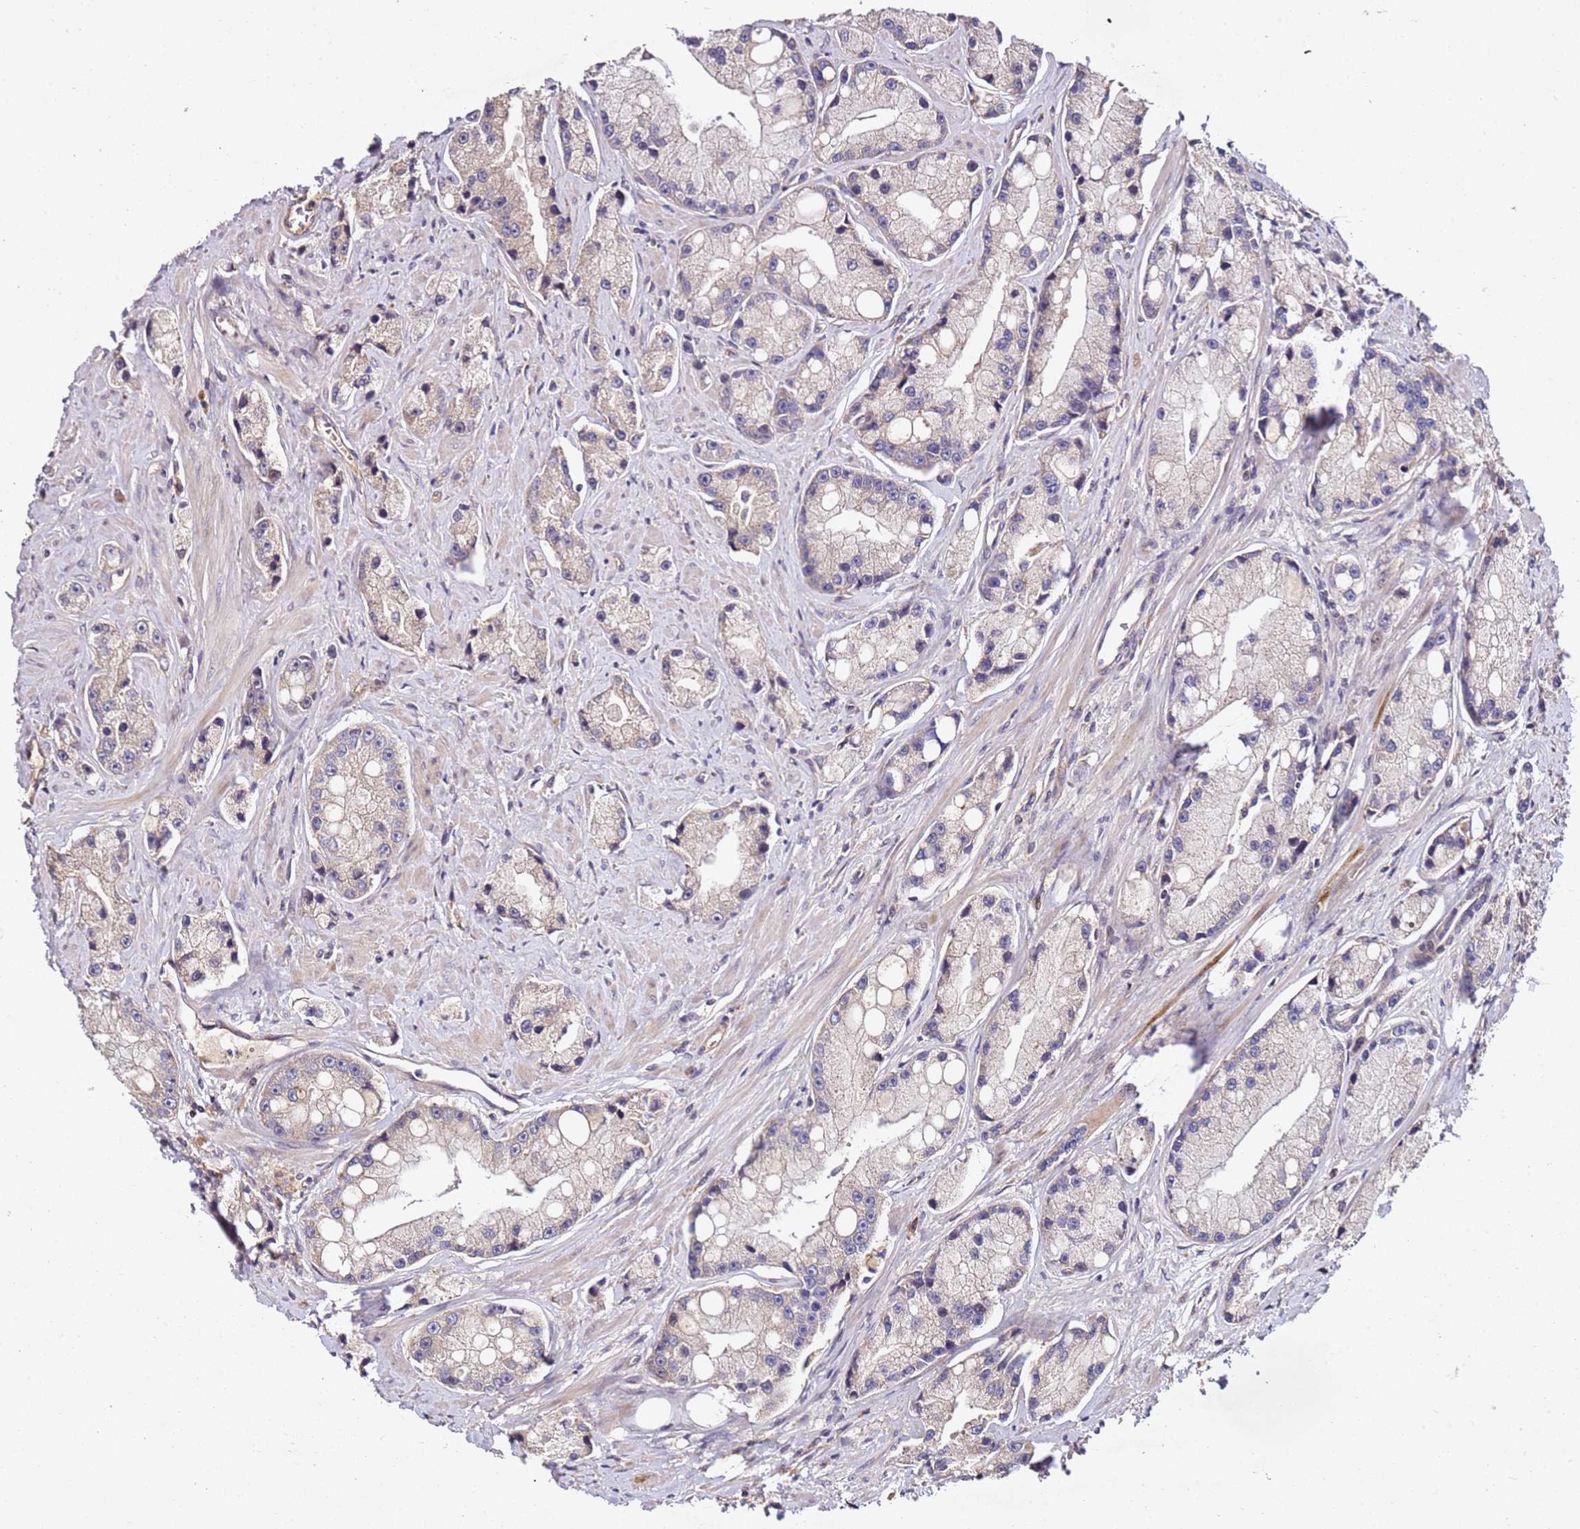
{"staining": {"intensity": "weak", "quantity": "<25%", "location": "cytoplasmic/membranous,nuclear"}, "tissue": "prostate cancer", "cell_type": "Tumor cells", "image_type": "cancer", "snomed": [{"axis": "morphology", "description": "Adenocarcinoma, High grade"}, {"axis": "topography", "description": "Prostate"}], "caption": "The photomicrograph demonstrates no staining of tumor cells in prostate cancer. (Stains: DAB immunohistochemistry (IHC) with hematoxylin counter stain, Microscopy: brightfield microscopy at high magnification).", "gene": "DDX27", "patient": {"sex": "male", "age": 74}}